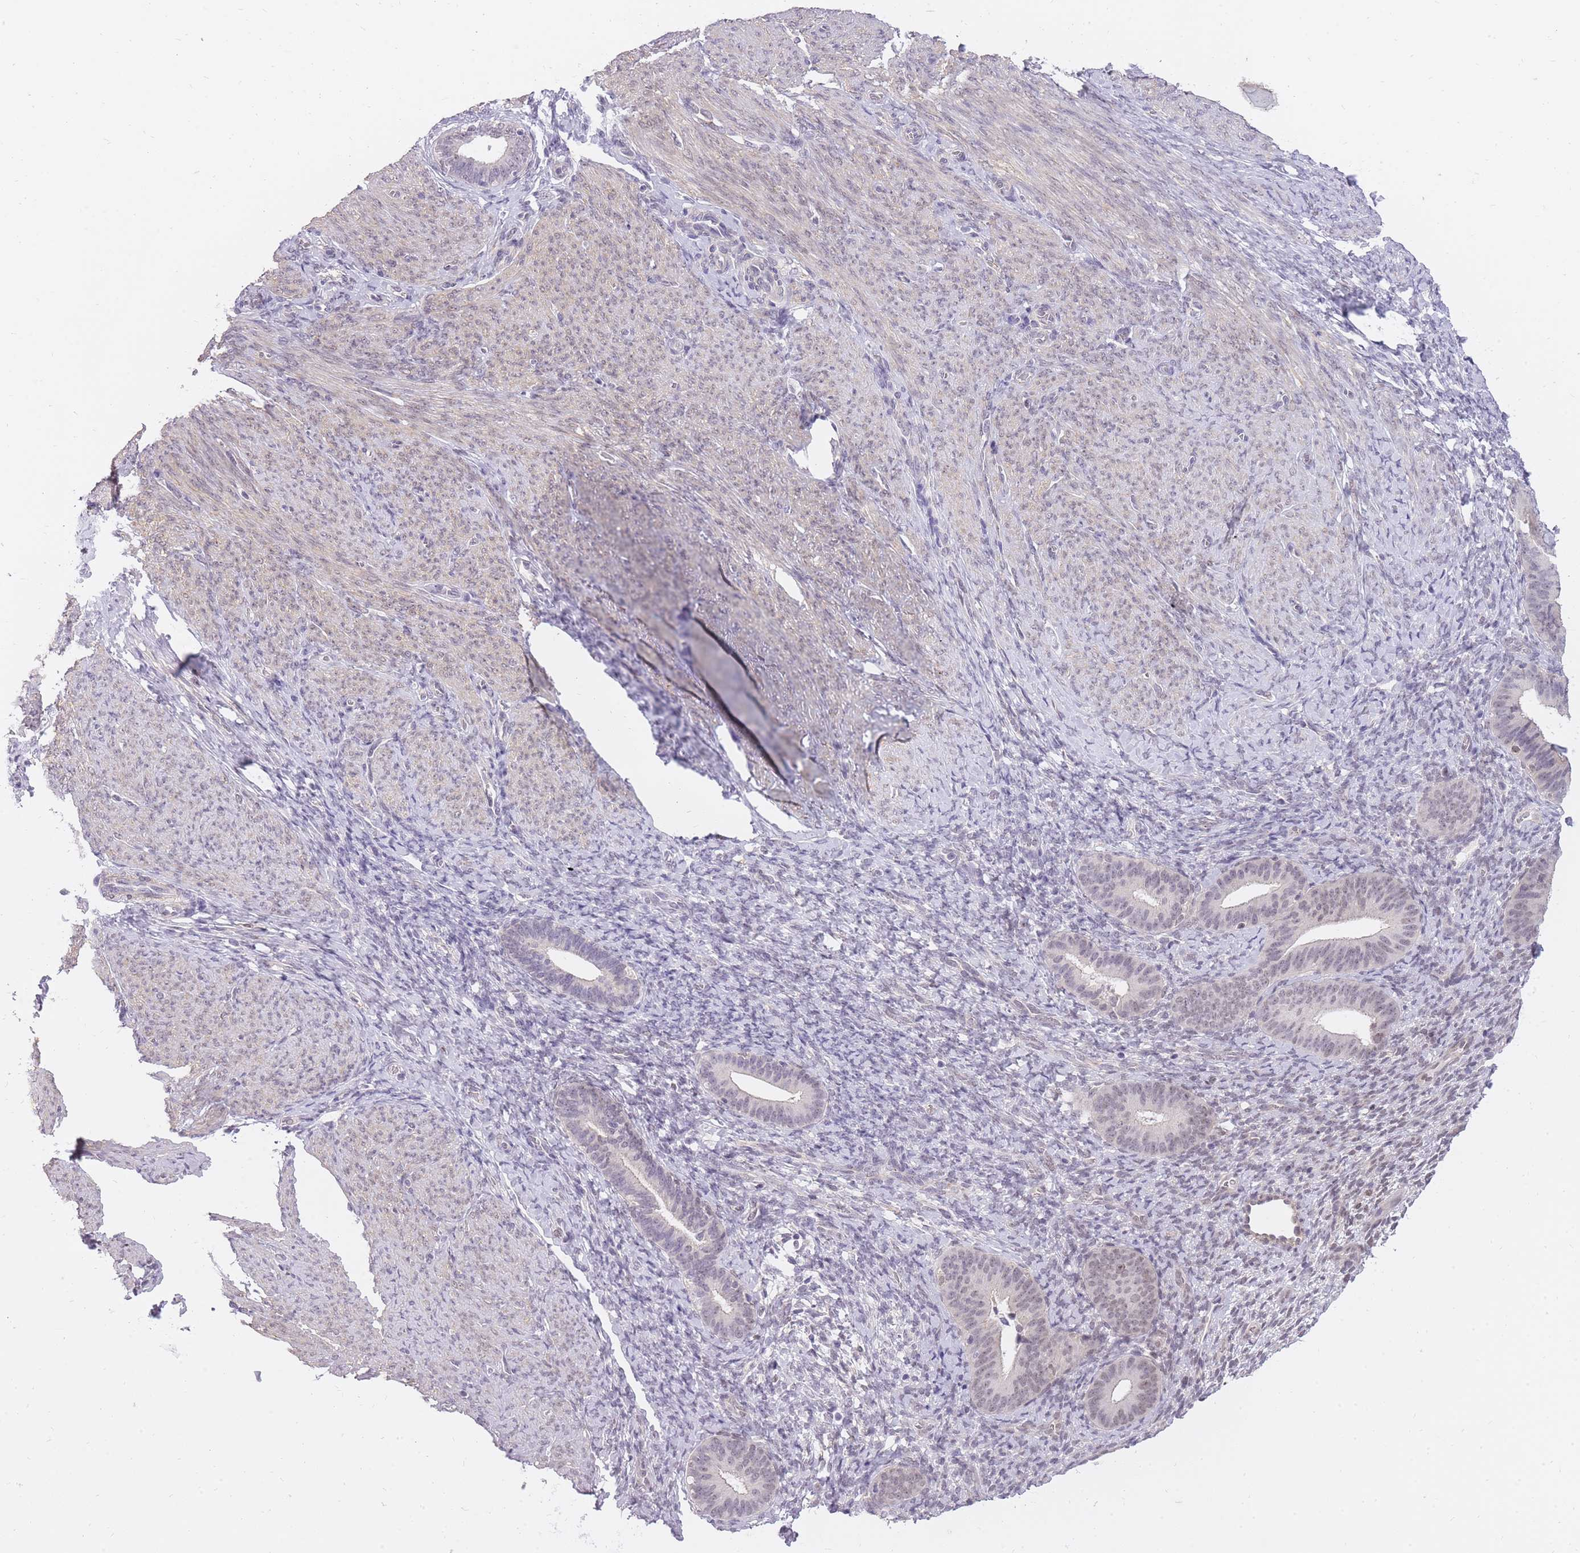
{"staining": {"intensity": "weak", "quantity": "<25%", "location": "nuclear"}, "tissue": "endometrium", "cell_type": "Cells in endometrial stroma", "image_type": "normal", "snomed": [{"axis": "morphology", "description": "Normal tissue, NOS"}, {"axis": "topography", "description": "Endometrium"}], "caption": "High magnification brightfield microscopy of unremarkable endometrium stained with DAB (brown) and counterstained with hematoxylin (blue): cells in endometrial stroma show no significant expression.", "gene": "TIGD1", "patient": {"sex": "female", "age": 65}}